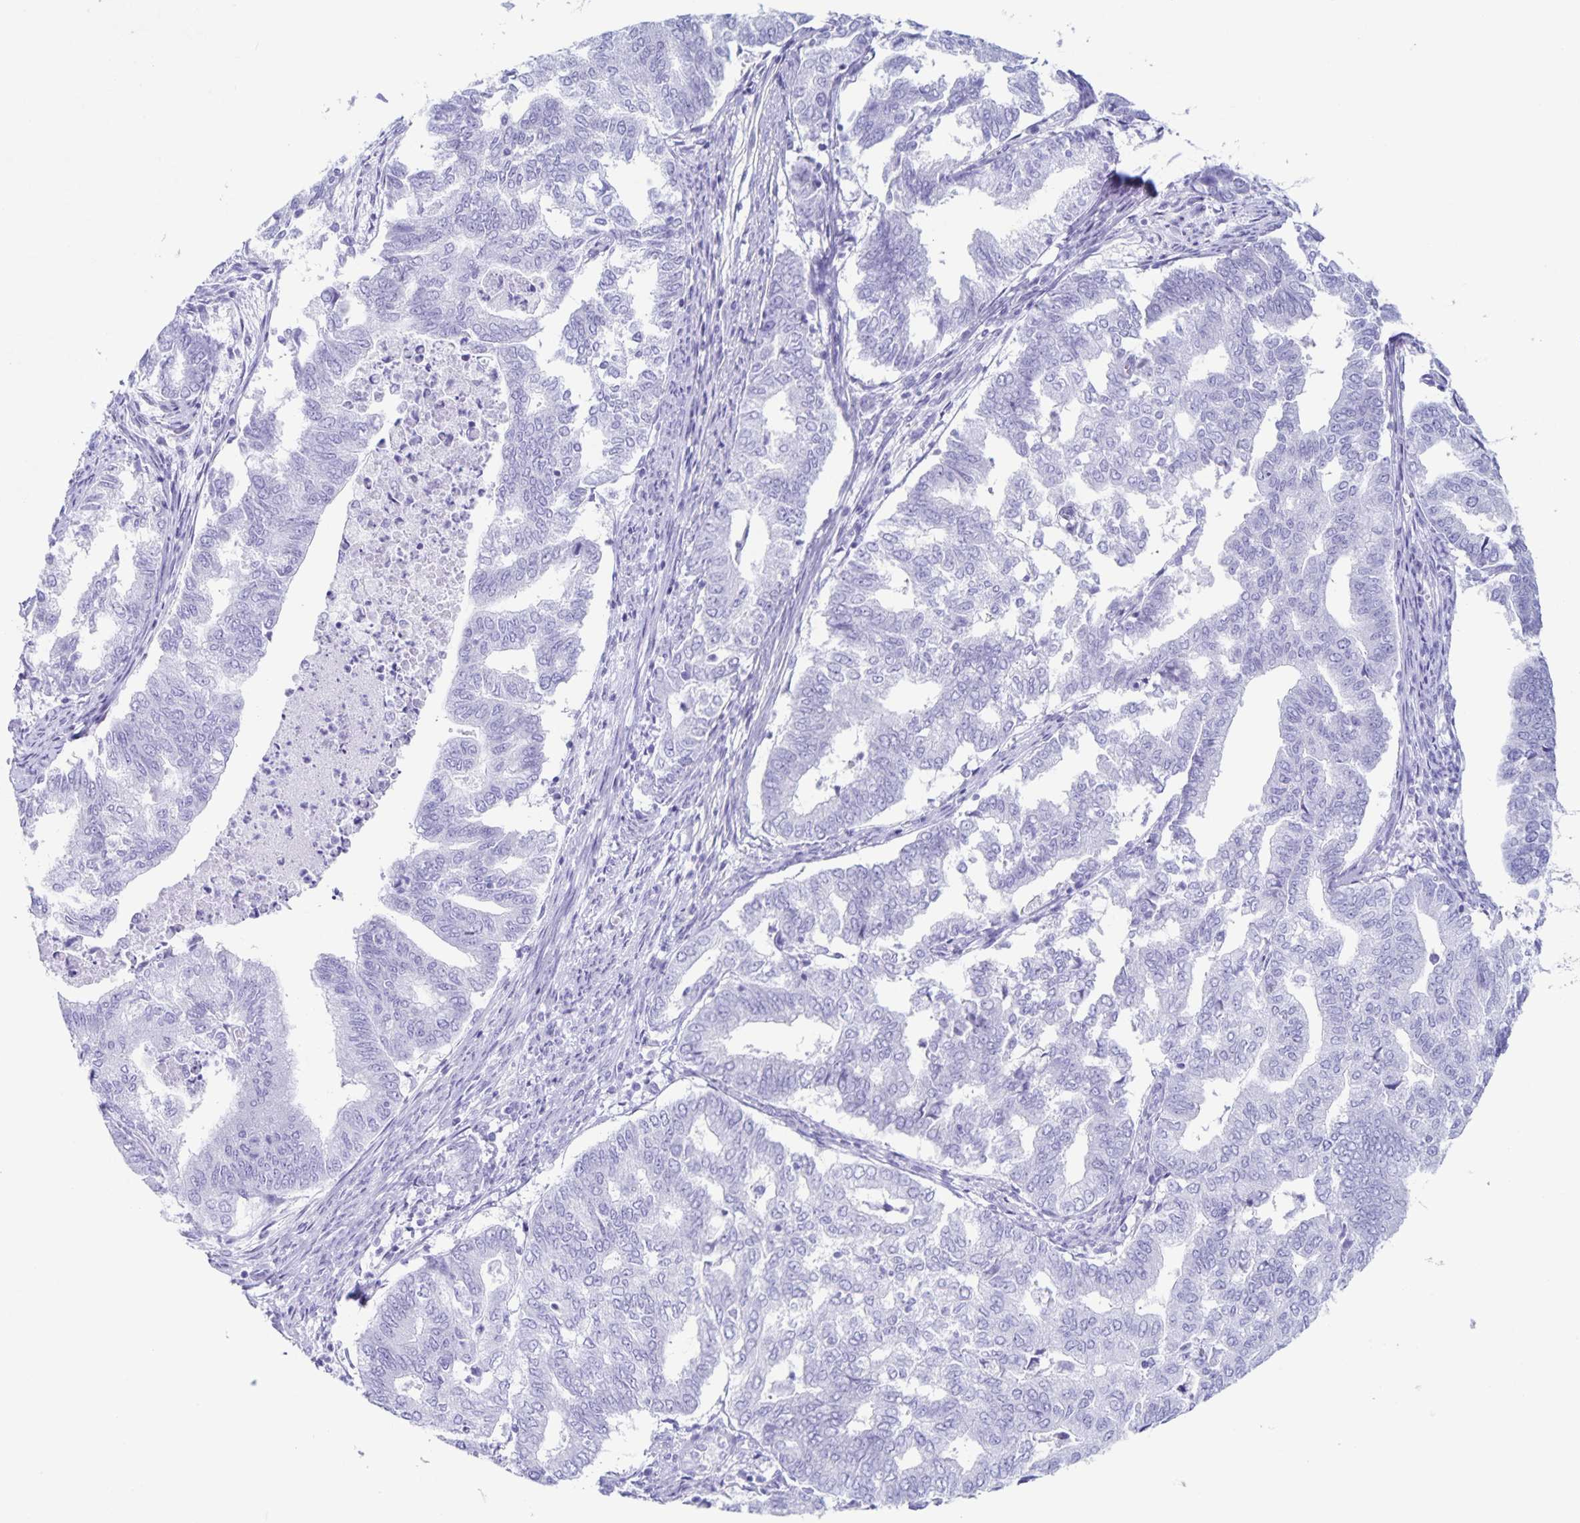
{"staining": {"intensity": "negative", "quantity": "none", "location": "none"}, "tissue": "endometrial cancer", "cell_type": "Tumor cells", "image_type": "cancer", "snomed": [{"axis": "morphology", "description": "Adenocarcinoma, NOS"}, {"axis": "topography", "description": "Endometrium"}], "caption": "Adenocarcinoma (endometrial) was stained to show a protein in brown. There is no significant expression in tumor cells. (DAB (3,3'-diaminobenzidine) immunohistochemistry (IHC) with hematoxylin counter stain).", "gene": "C12orf56", "patient": {"sex": "female", "age": 79}}